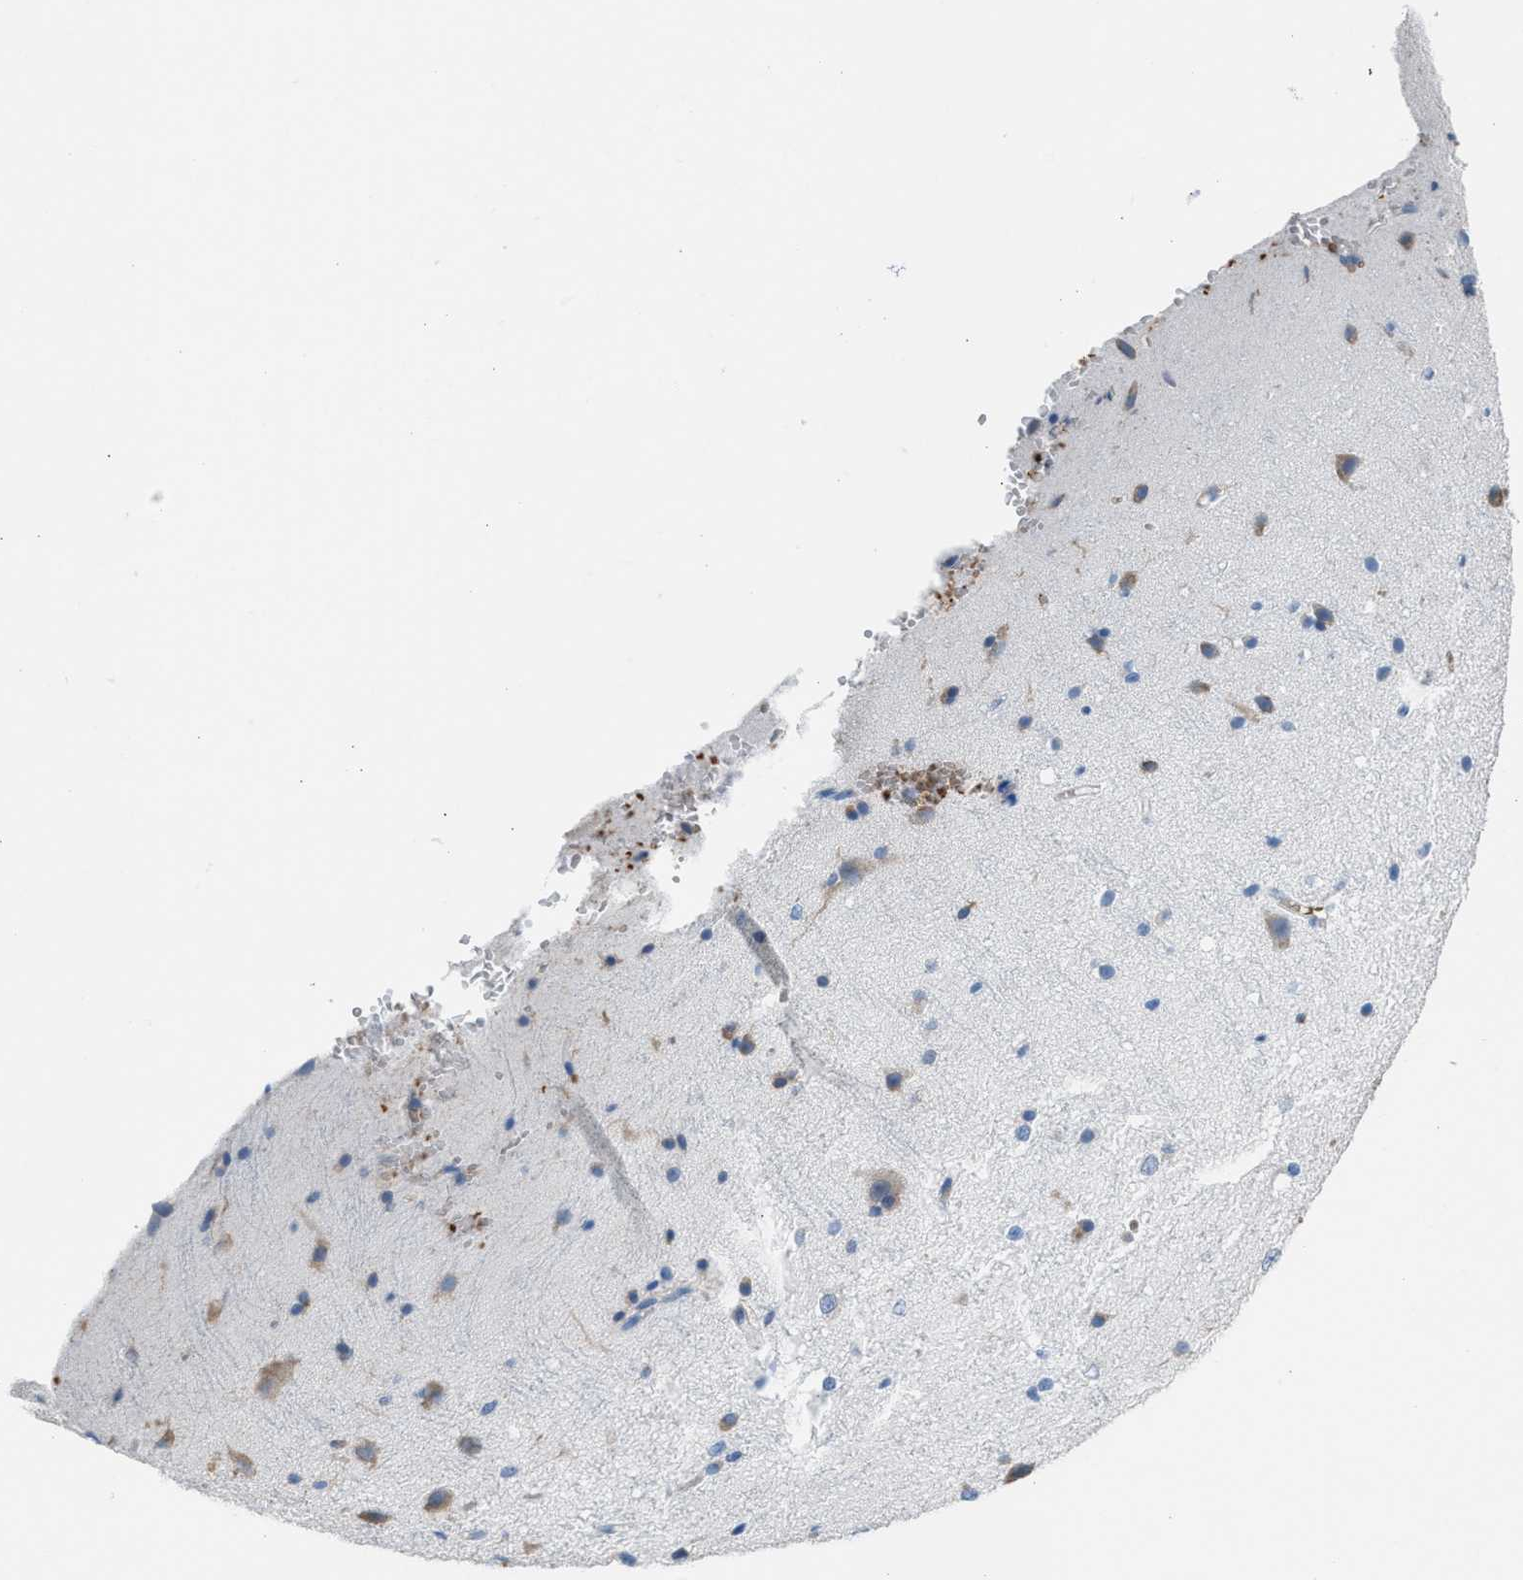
{"staining": {"intensity": "negative", "quantity": "none", "location": "none"}, "tissue": "cerebral cortex", "cell_type": "Endothelial cells", "image_type": "normal", "snomed": [{"axis": "morphology", "description": "Normal tissue, NOS"}, {"axis": "morphology", "description": "Developmental malformation"}, {"axis": "topography", "description": "Cerebral cortex"}], "caption": "Benign cerebral cortex was stained to show a protein in brown. There is no significant positivity in endothelial cells. (DAB immunohistochemistry, high magnification).", "gene": "CA3", "patient": {"sex": "female", "age": 30}}